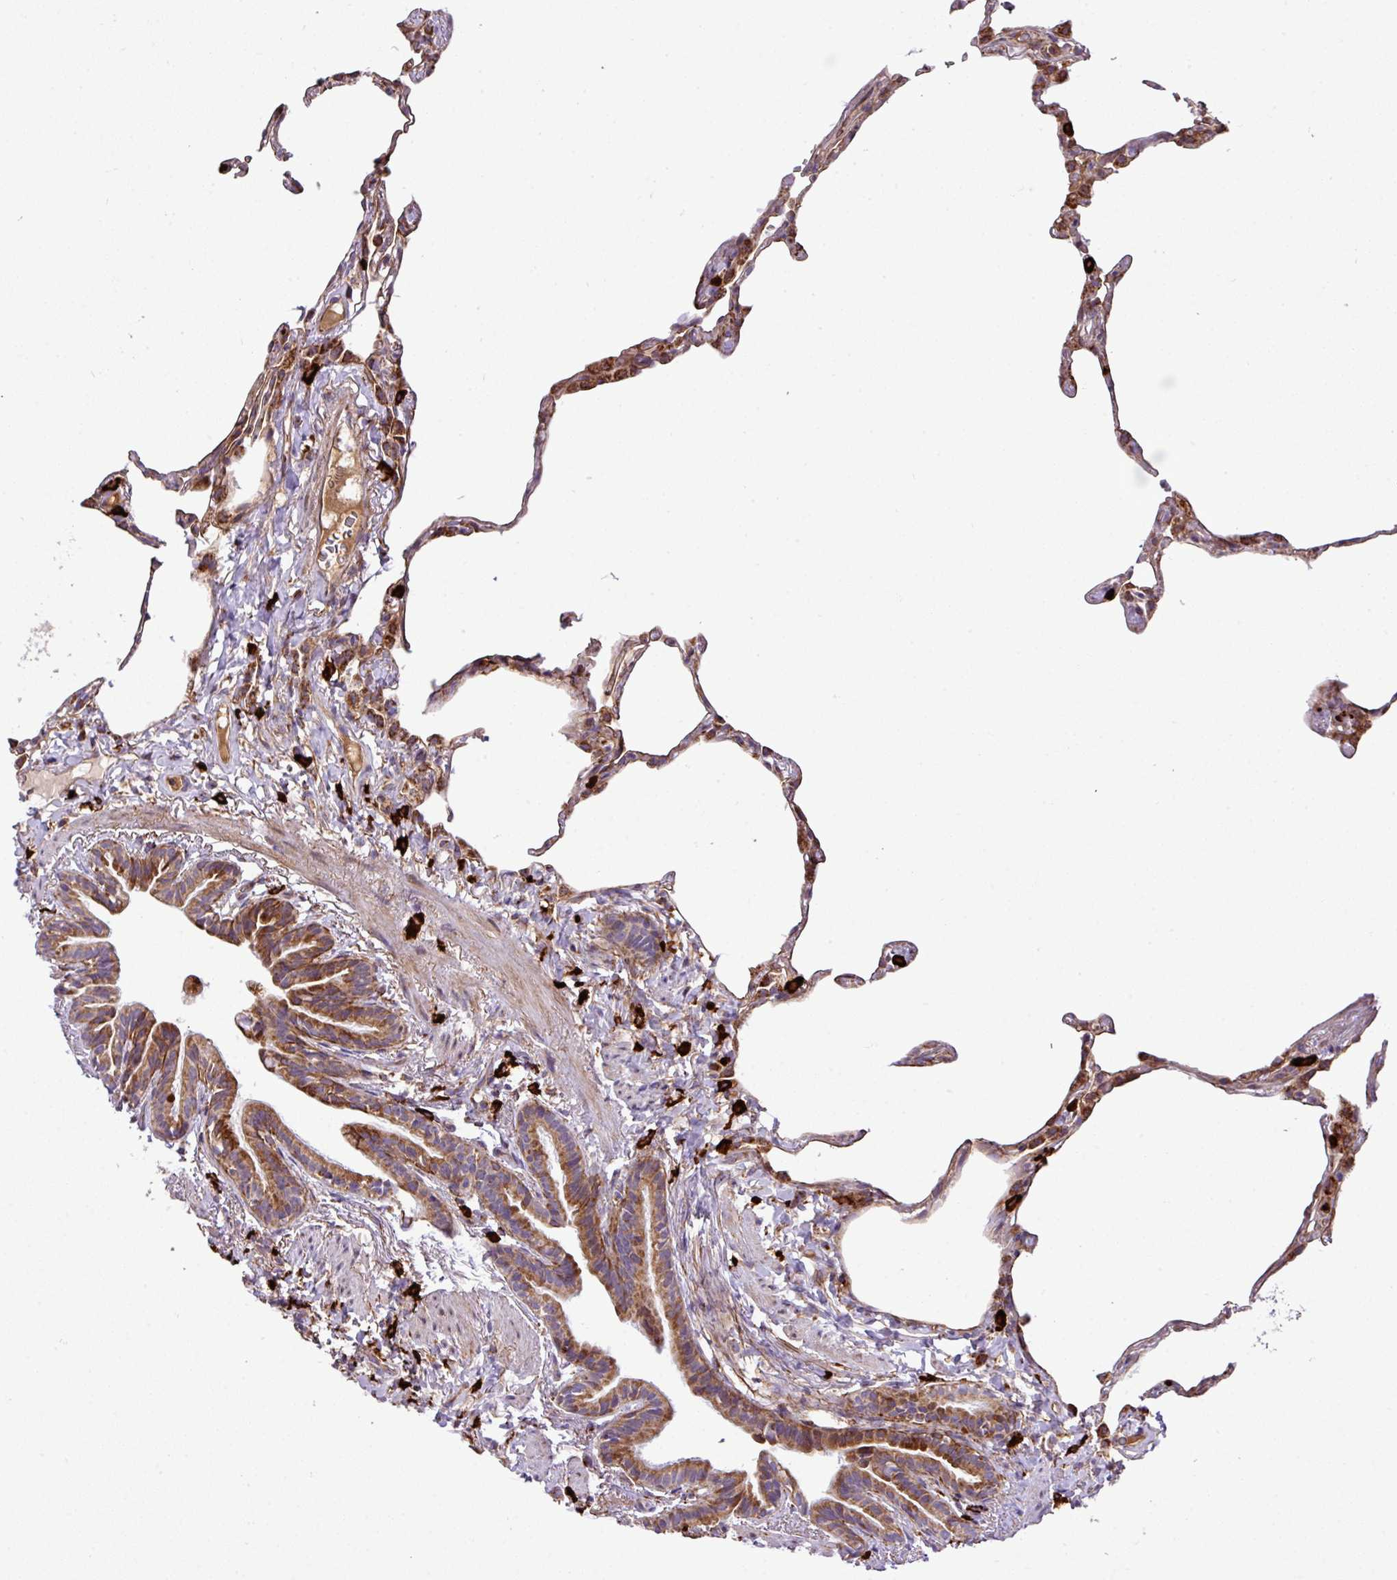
{"staining": {"intensity": "moderate", "quantity": "25%-75%", "location": "cytoplasmic/membranous"}, "tissue": "lung", "cell_type": "Alveolar cells", "image_type": "normal", "snomed": [{"axis": "morphology", "description": "Normal tissue, NOS"}, {"axis": "topography", "description": "Lung"}], "caption": "An image of lung stained for a protein reveals moderate cytoplasmic/membranous brown staining in alveolar cells.", "gene": "ZNF569", "patient": {"sex": "female", "age": 57}}